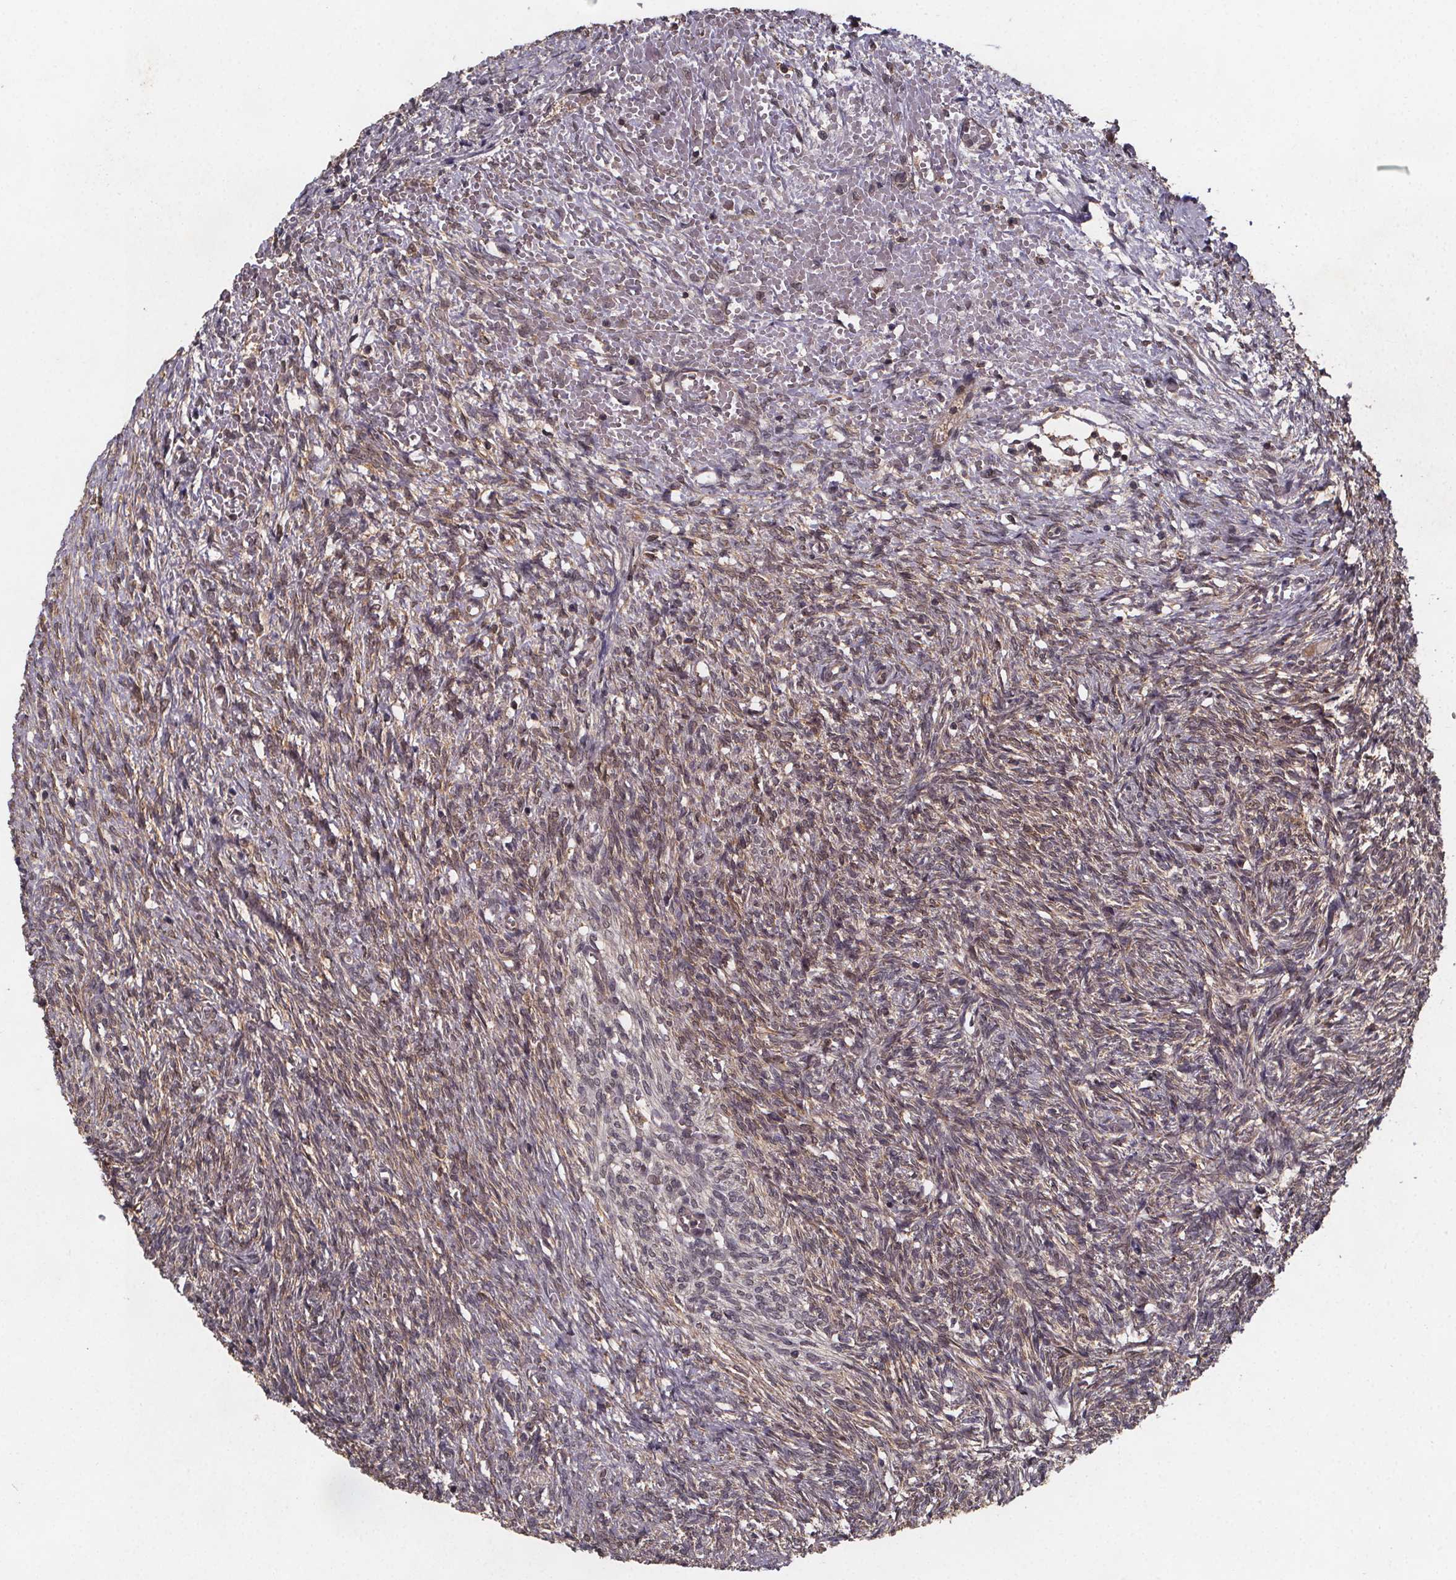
{"staining": {"intensity": "strong", "quantity": ">75%", "location": "cytoplasmic/membranous"}, "tissue": "ovary", "cell_type": "Follicle cells", "image_type": "normal", "snomed": [{"axis": "morphology", "description": "Normal tissue, NOS"}, {"axis": "topography", "description": "Ovary"}], "caption": "Protein staining by immunohistochemistry (IHC) demonstrates strong cytoplasmic/membranous positivity in approximately >75% of follicle cells in unremarkable ovary. (Stains: DAB in brown, nuclei in blue, Microscopy: brightfield microscopy at high magnification).", "gene": "PIERCE2", "patient": {"sex": "female", "age": 46}}